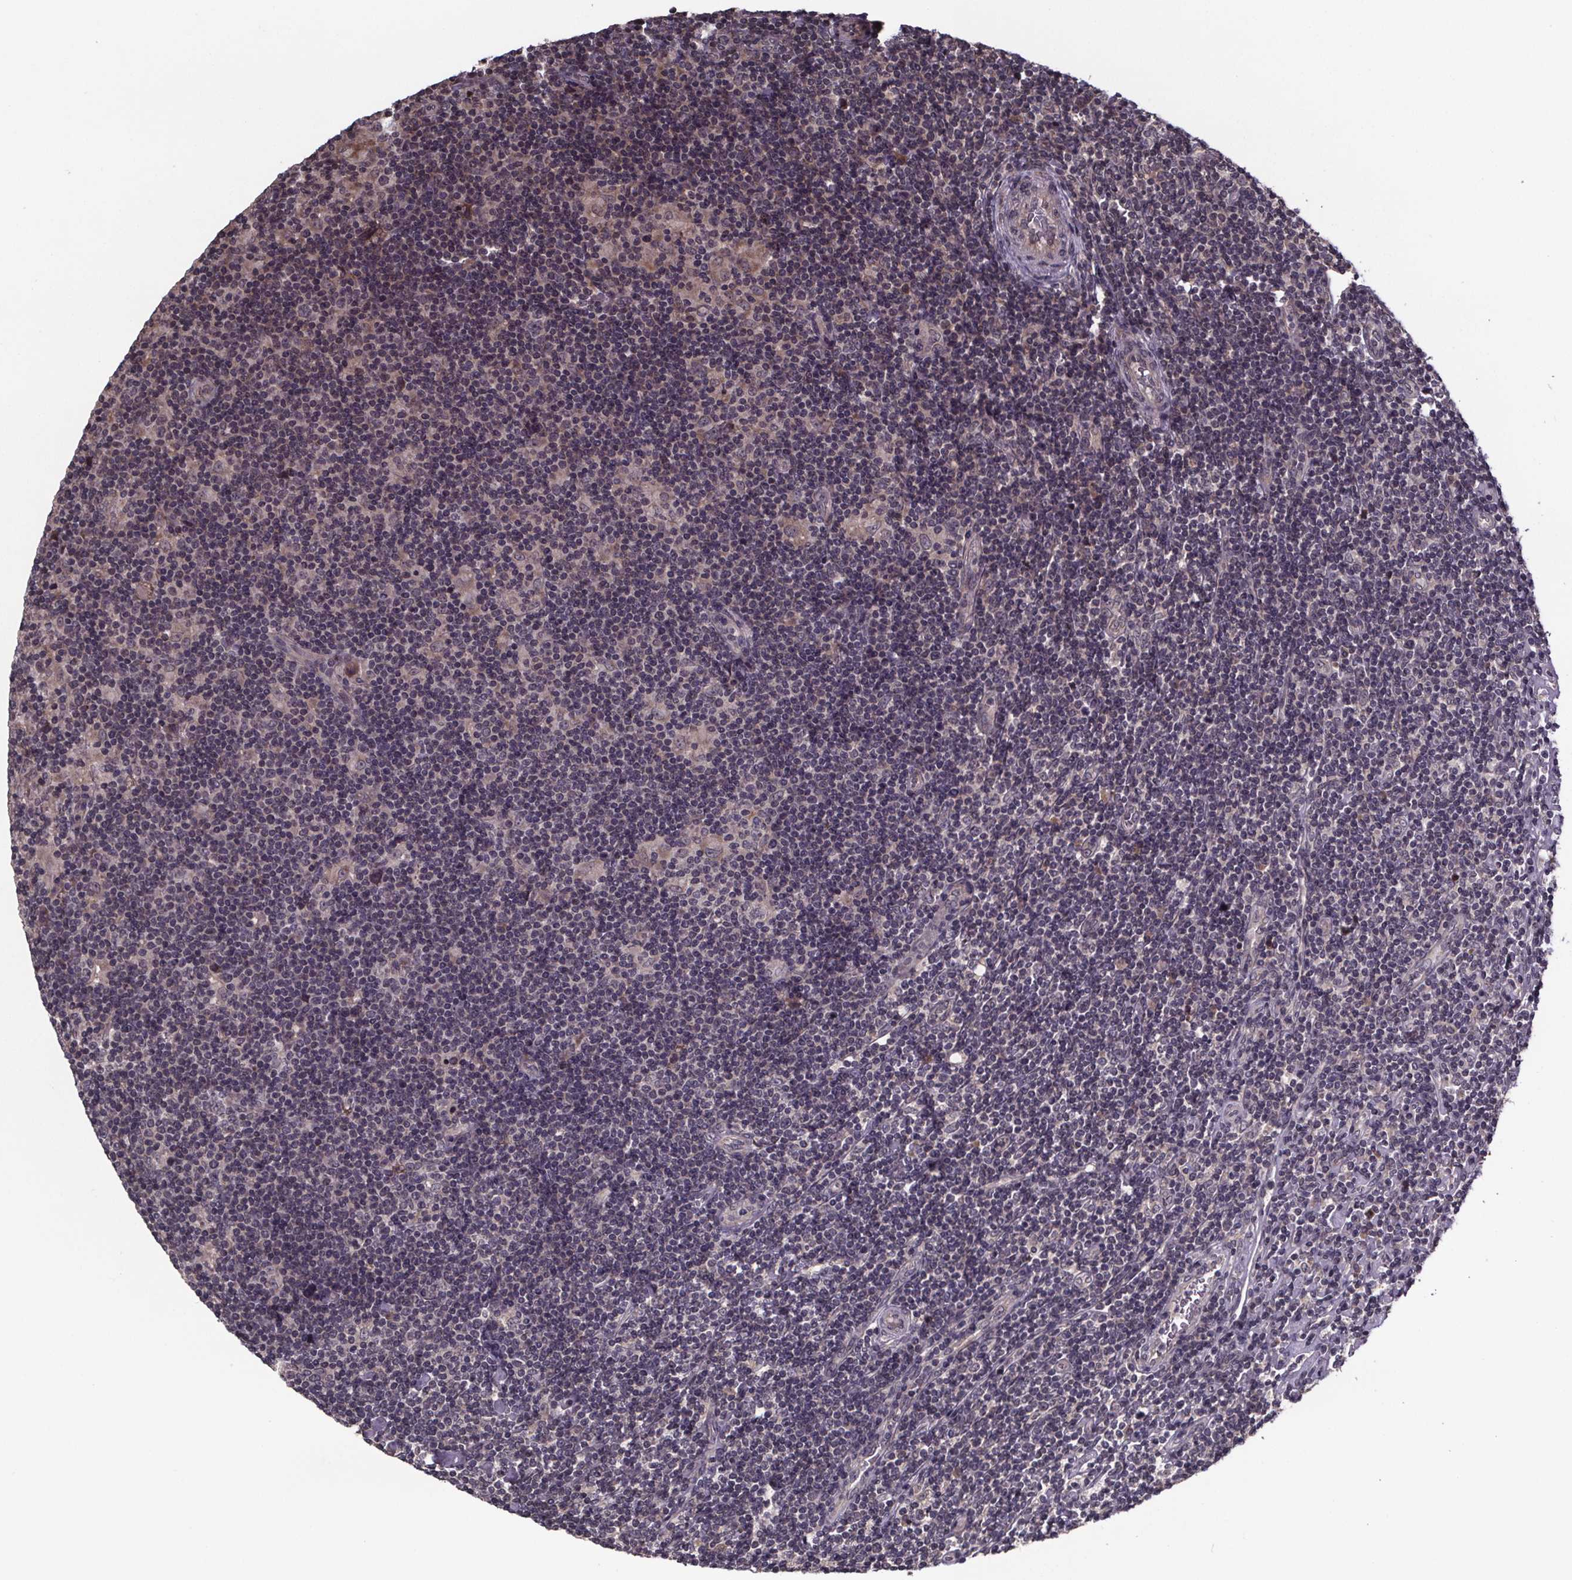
{"staining": {"intensity": "weak", "quantity": "25%-75%", "location": "cytoplasmic/membranous"}, "tissue": "lymphoma", "cell_type": "Tumor cells", "image_type": "cancer", "snomed": [{"axis": "morphology", "description": "Hodgkin's disease, NOS"}, {"axis": "topography", "description": "Lymph node"}], "caption": "Protein analysis of Hodgkin's disease tissue demonstrates weak cytoplasmic/membranous expression in about 25%-75% of tumor cells. (brown staining indicates protein expression, while blue staining denotes nuclei).", "gene": "SAT1", "patient": {"sex": "male", "age": 40}}